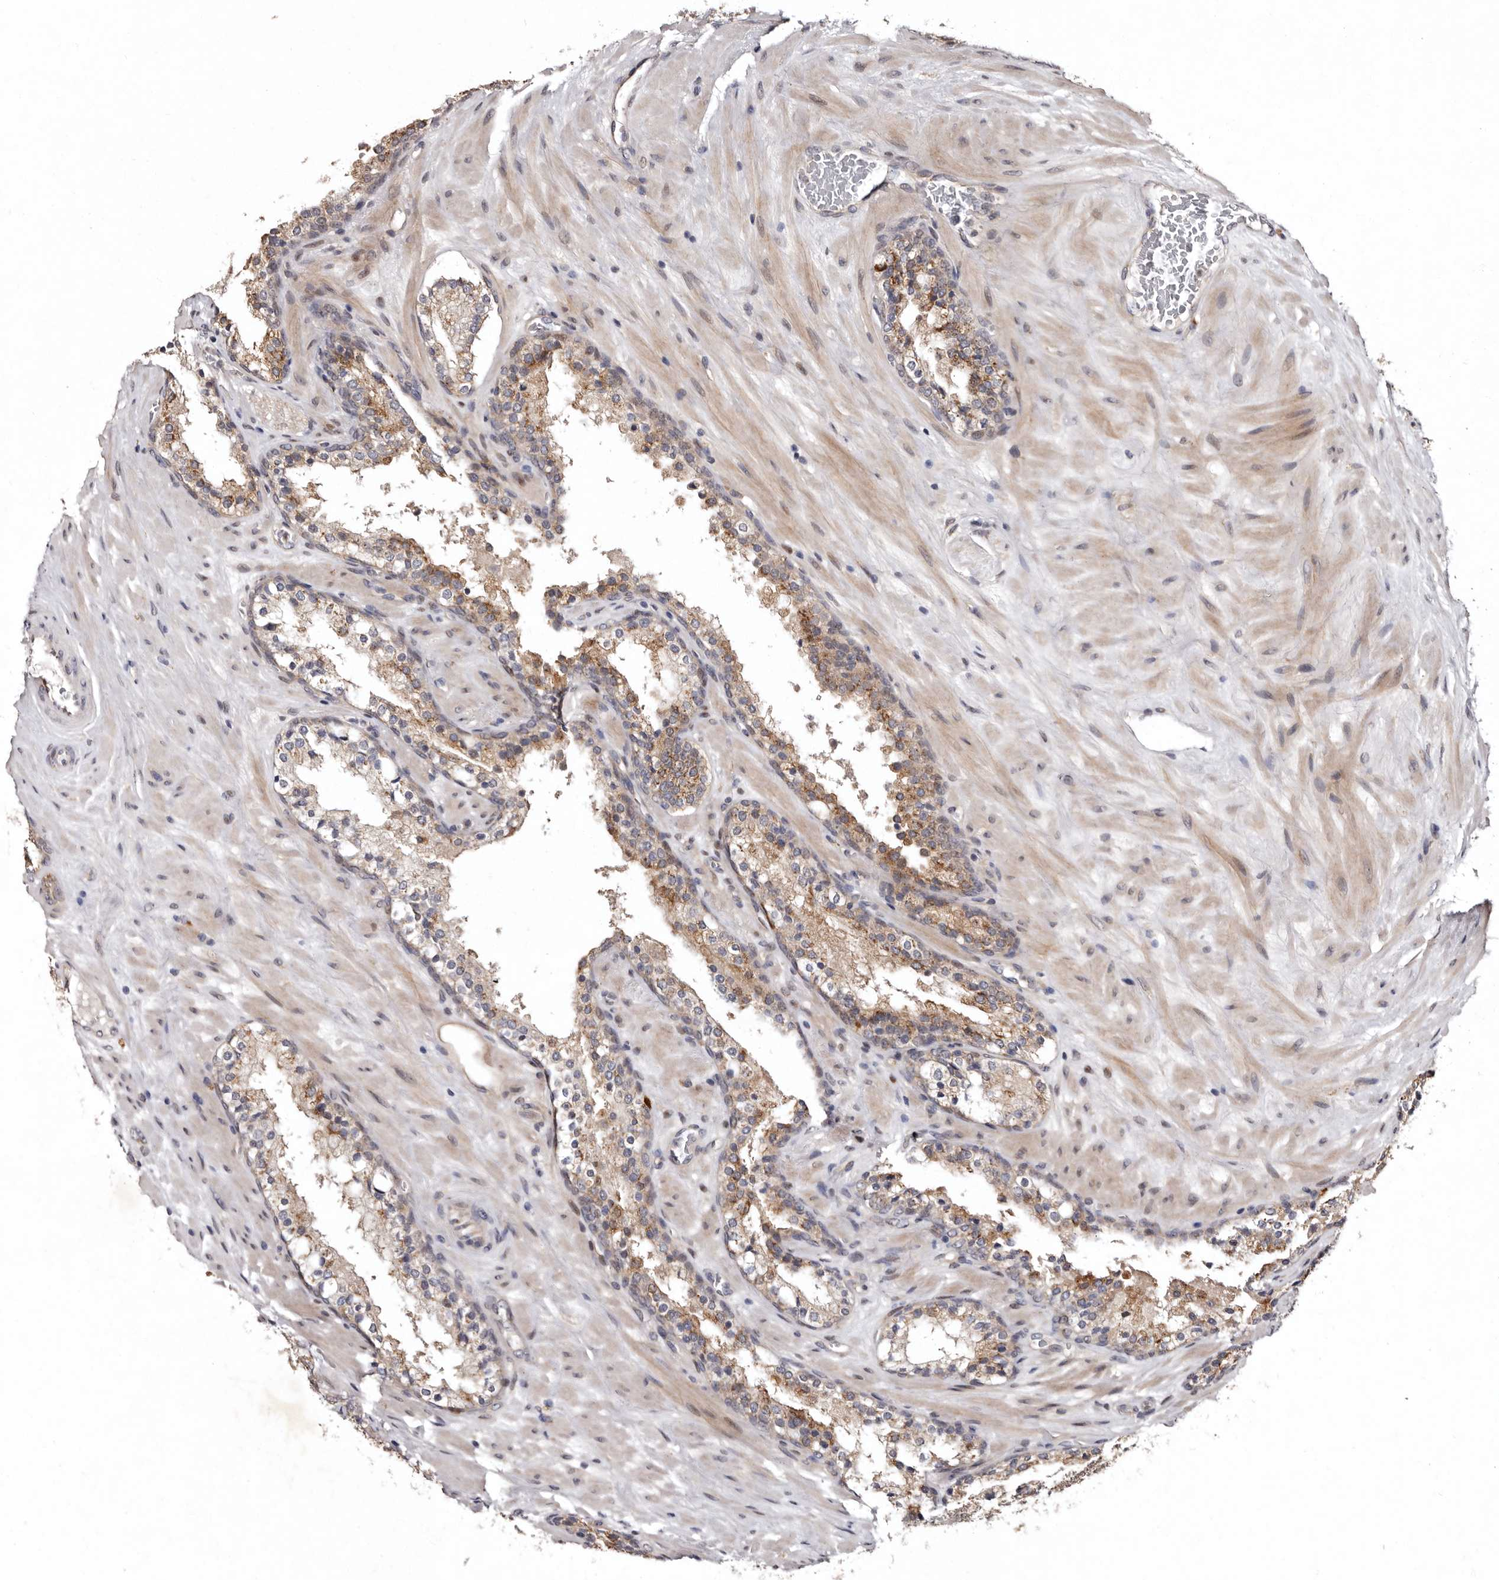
{"staining": {"intensity": "moderate", "quantity": ">75%", "location": "cytoplasmic/membranous"}, "tissue": "prostate cancer", "cell_type": "Tumor cells", "image_type": "cancer", "snomed": [{"axis": "morphology", "description": "Adenocarcinoma, High grade"}, {"axis": "topography", "description": "Prostate"}], "caption": "Immunohistochemical staining of human prostate cancer reveals moderate cytoplasmic/membranous protein positivity in about >75% of tumor cells. The staining was performed using DAB, with brown indicating positive protein expression. Nuclei are stained blue with hematoxylin.", "gene": "FAM91A1", "patient": {"sex": "male", "age": 56}}